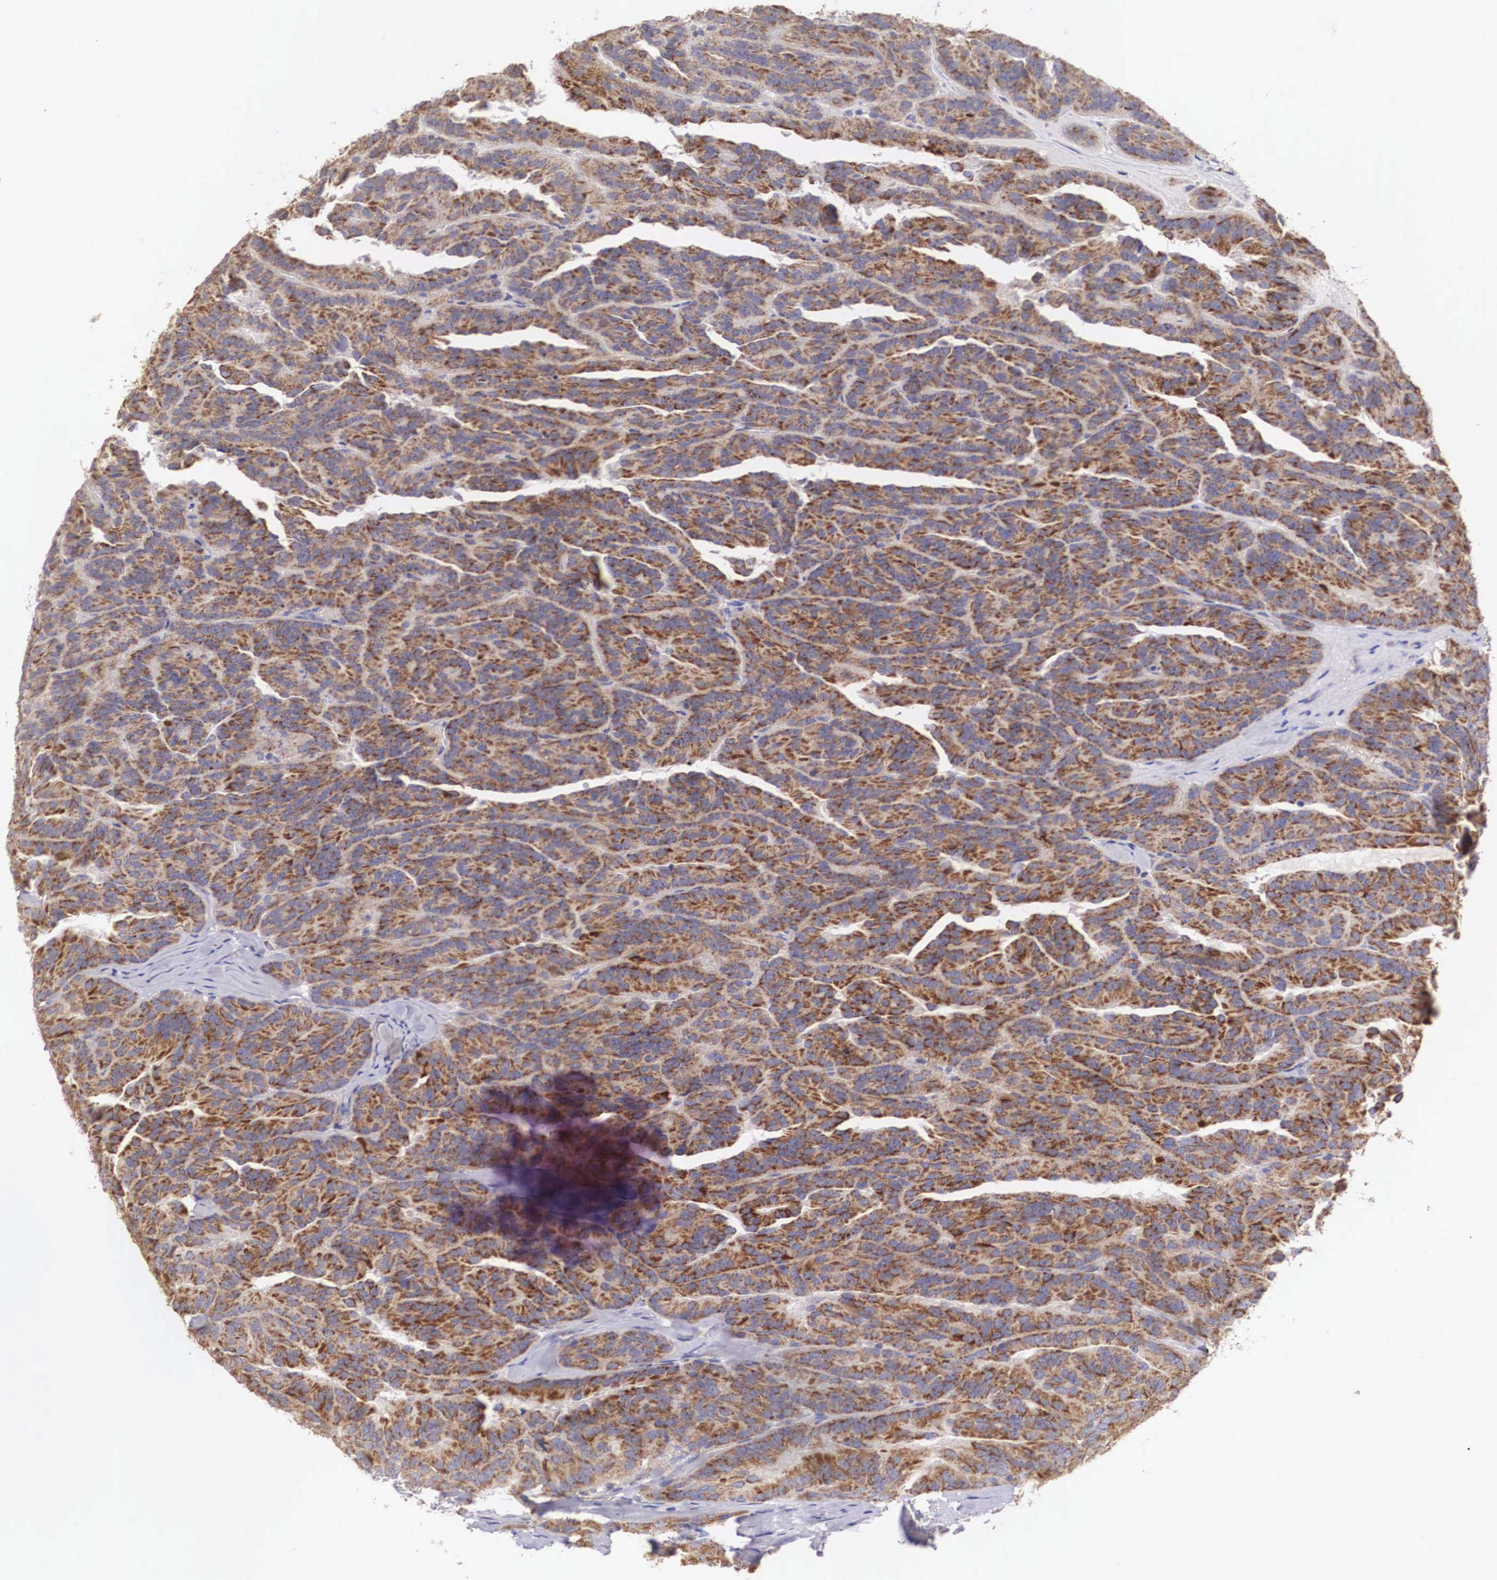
{"staining": {"intensity": "moderate", "quantity": ">75%", "location": "cytoplasmic/membranous"}, "tissue": "renal cancer", "cell_type": "Tumor cells", "image_type": "cancer", "snomed": [{"axis": "morphology", "description": "Adenocarcinoma, NOS"}, {"axis": "topography", "description": "Kidney"}], "caption": "Immunohistochemical staining of human renal adenocarcinoma displays medium levels of moderate cytoplasmic/membranous protein positivity in about >75% of tumor cells.", "gene": "XPNPEP3", "patient": {"sex": "male", "age": 46}}